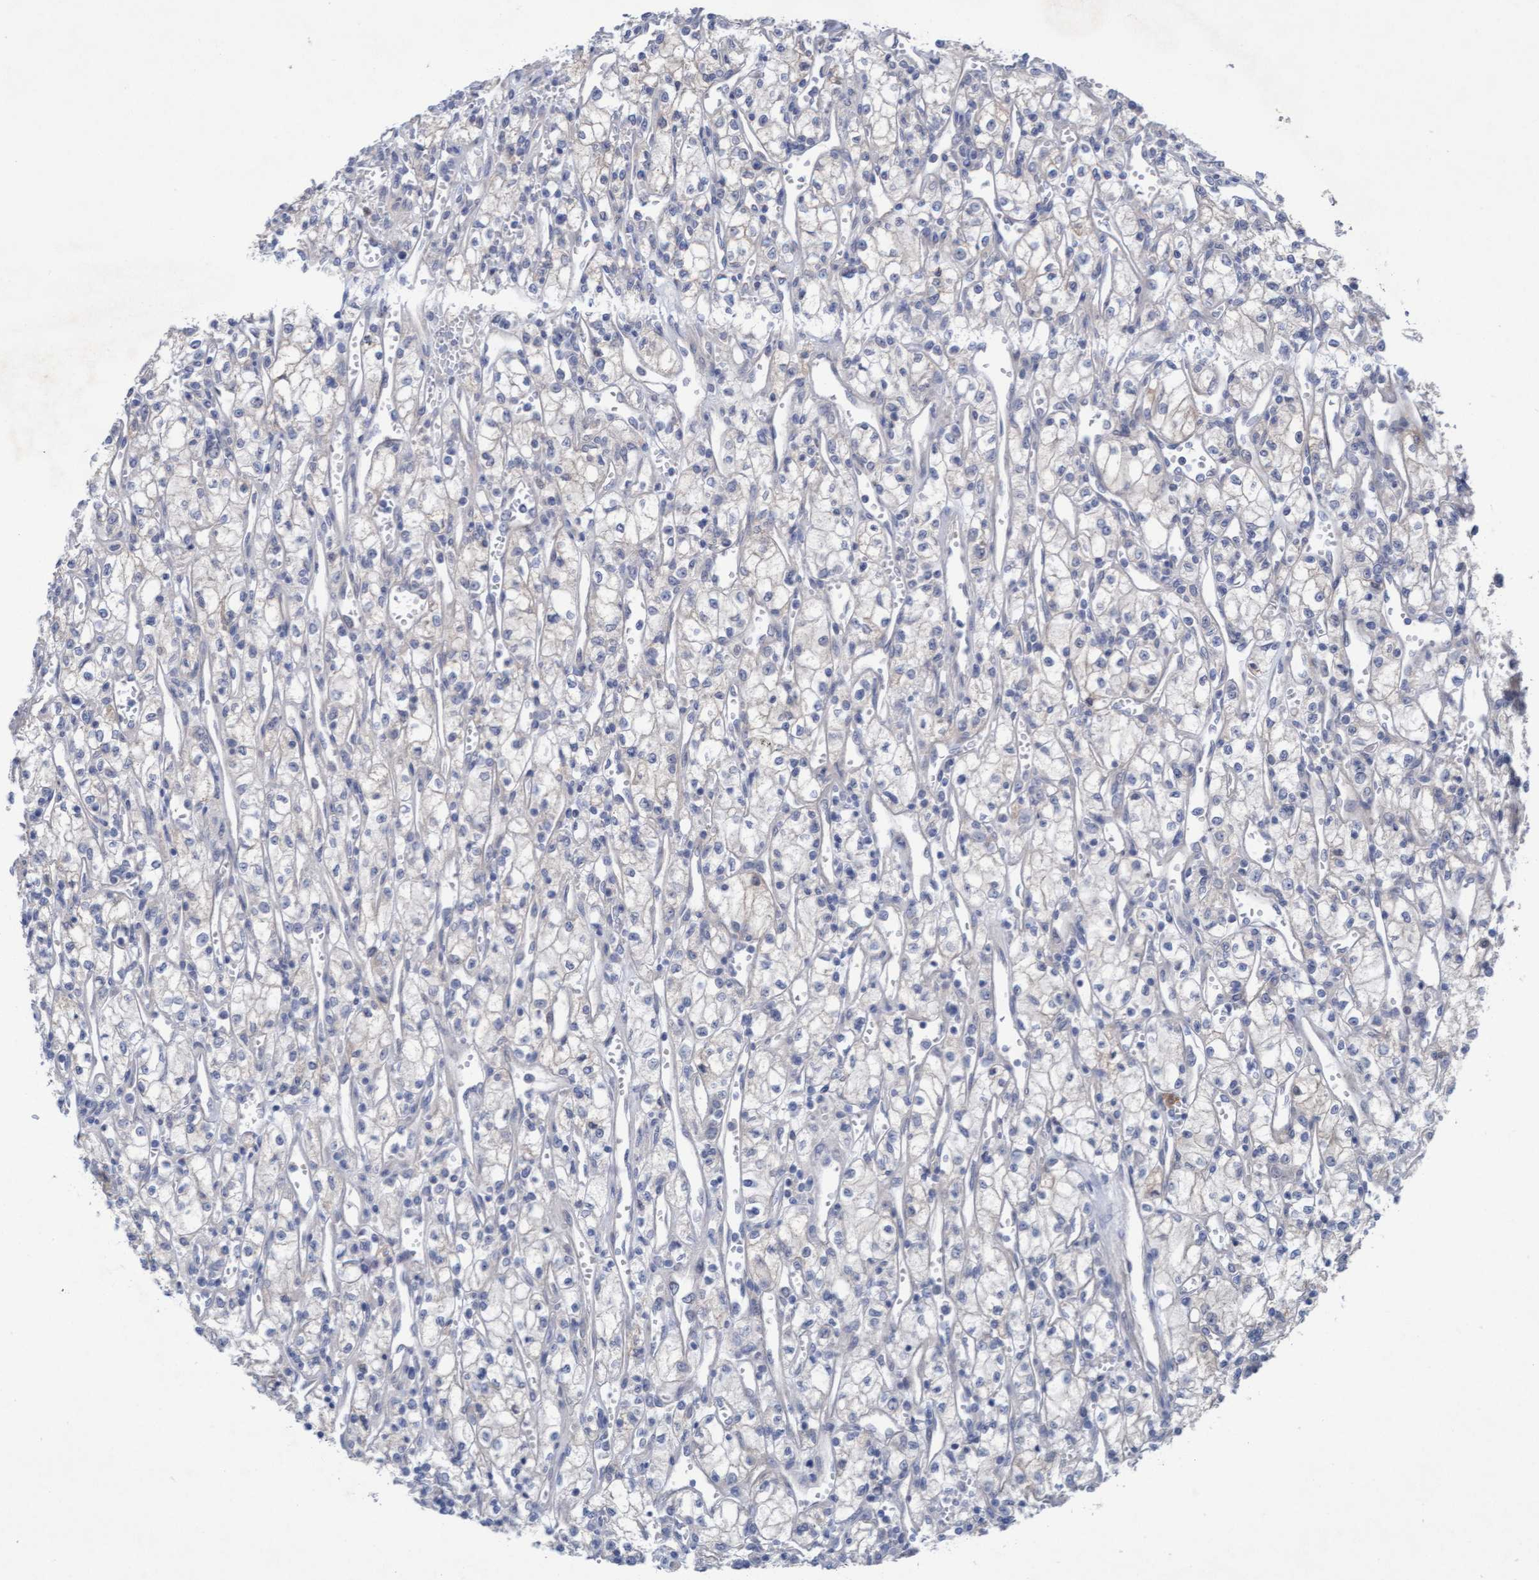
{"staining": {"intensity": "negative", "quantity": "none", "location": "none"}, "tissue": "renal cancer", "cell_type": "Tumor cells", "image_type": "cancer", "snomed": [{"axis": "morphology", "description": "Adenocarcinoma, NOS"}, {"axis": "topography", "description": "Kidney"}], "caption": "This is a micrograph of immunohistochemistry (IHC) staining of renal adenocarcinoma, which shows no staining in tumor cells.", "gene": "PLCD1", "patient": {"sex": "male", "age": 59}}